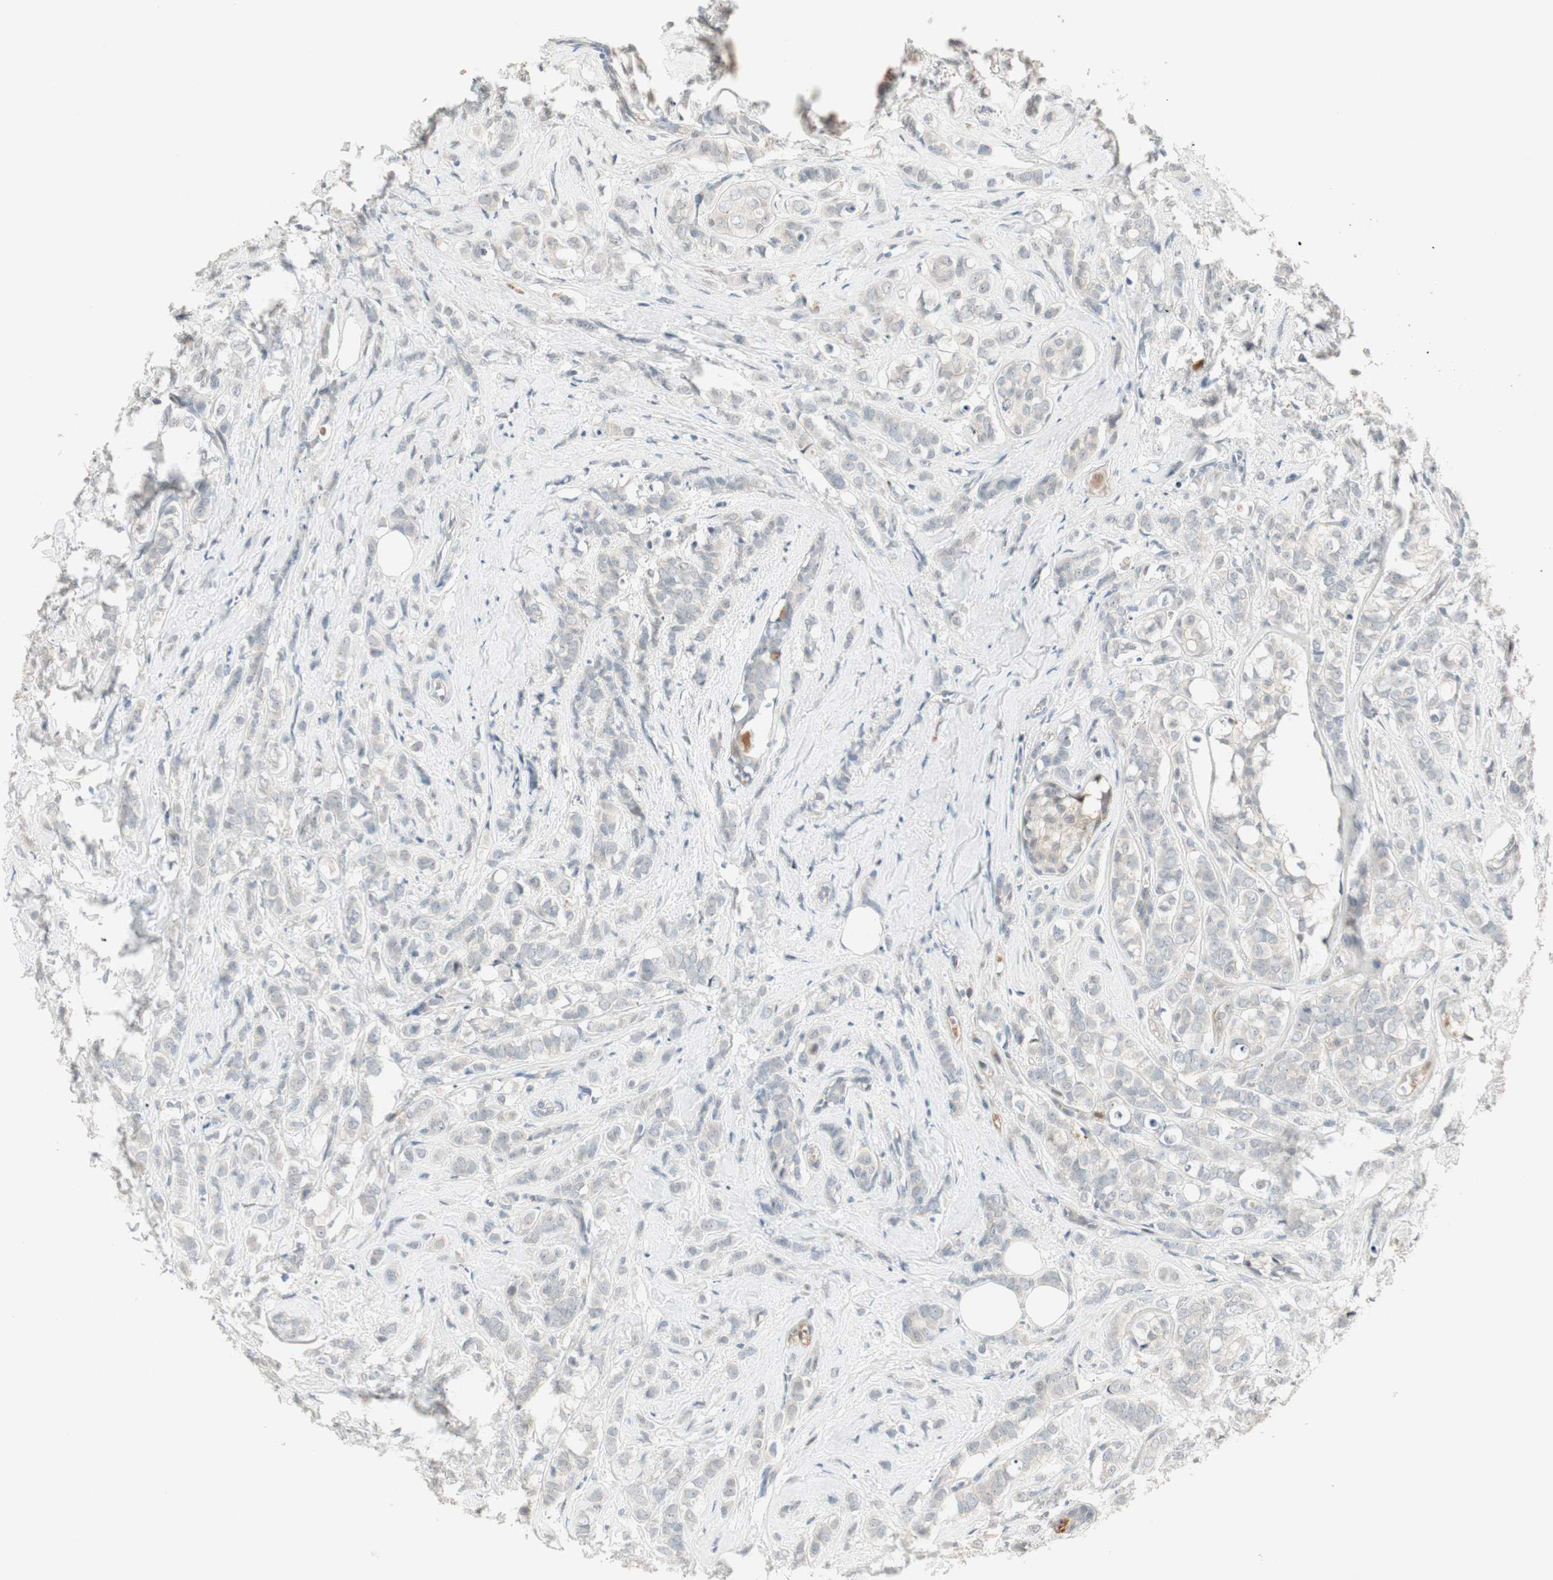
{"staining": {"intensity": "negative", "quantity": "none", "location": "none"}, "tissue": "breast cancer", "cell_type": "Tumor cells", "image_type": "cancer", "snomed": [{"axis": "morphology", "description": "Lobular carcinoma"}, {"axis": "topography", "description": "Breast"}], "caption": "IHC histopathology image of neoplastic tissue: breast cancer (lobular carcinoma) stained with DAB shows no significant protein positivity in tumor cells.", "gene": "ACSL5", "patient": {"sex": "female", "age": 60}}